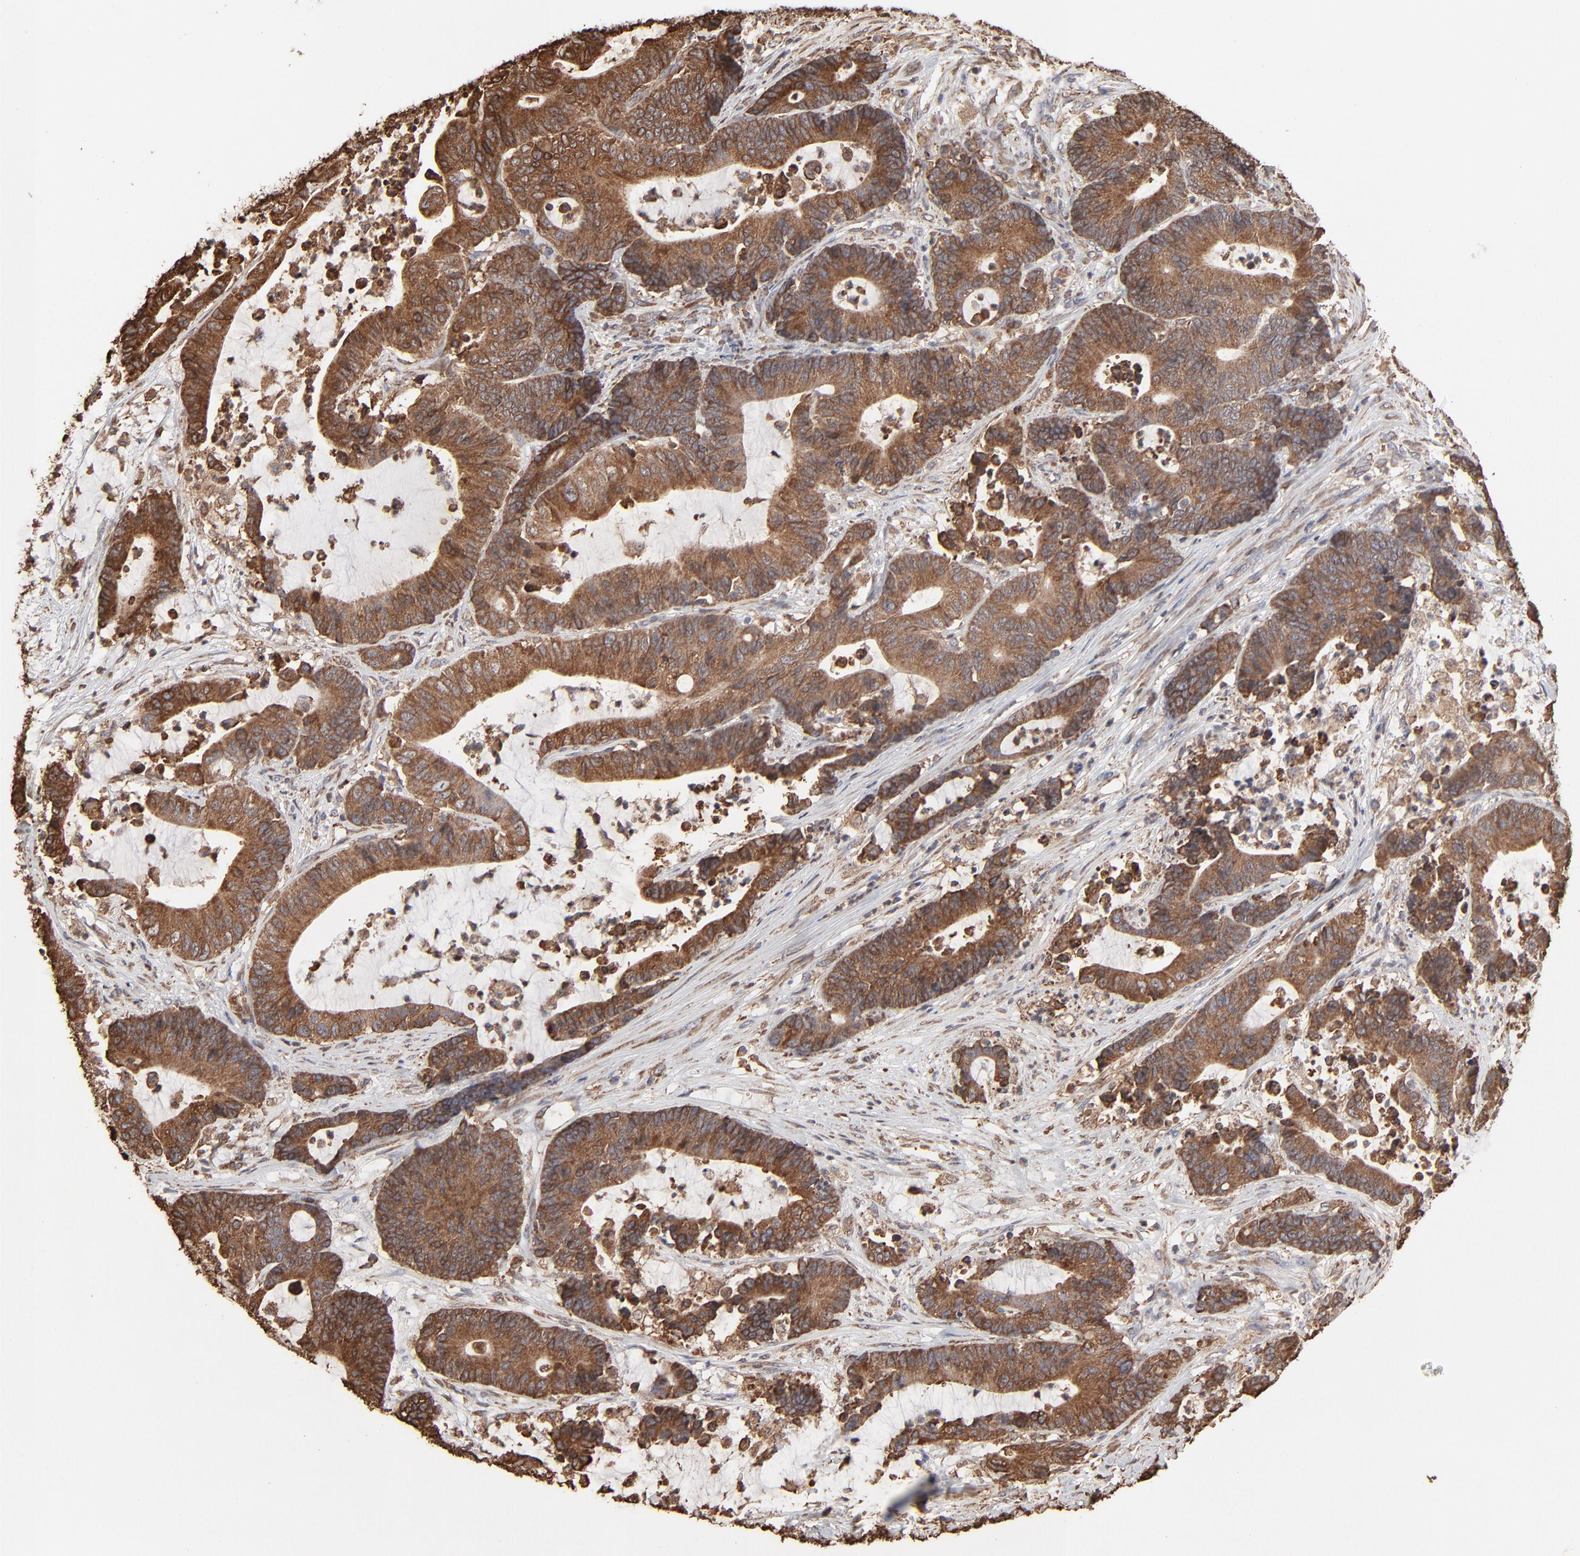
{"staining": {"intensity": "moderate", "quantity": ">75%", "location": "cytoplasmic/membranous"}, "tissue": "colorectal cancer", "cell_type": "Tumor cells", "image_type": "cancer", "snomed": [{"axis": "morphology", "description": "Adenocarcinoma, NOS"}, {"axis": "topography", "description": "Colon"}], "caption": "Protein analysis of adenocarcinoma (colorectal) tissue displays moderate cytoplasmic/membranous positivity in about >75% of tumor cells.", "gene": "PDIA3", "patient": {"sex": "female", "age": 84}}